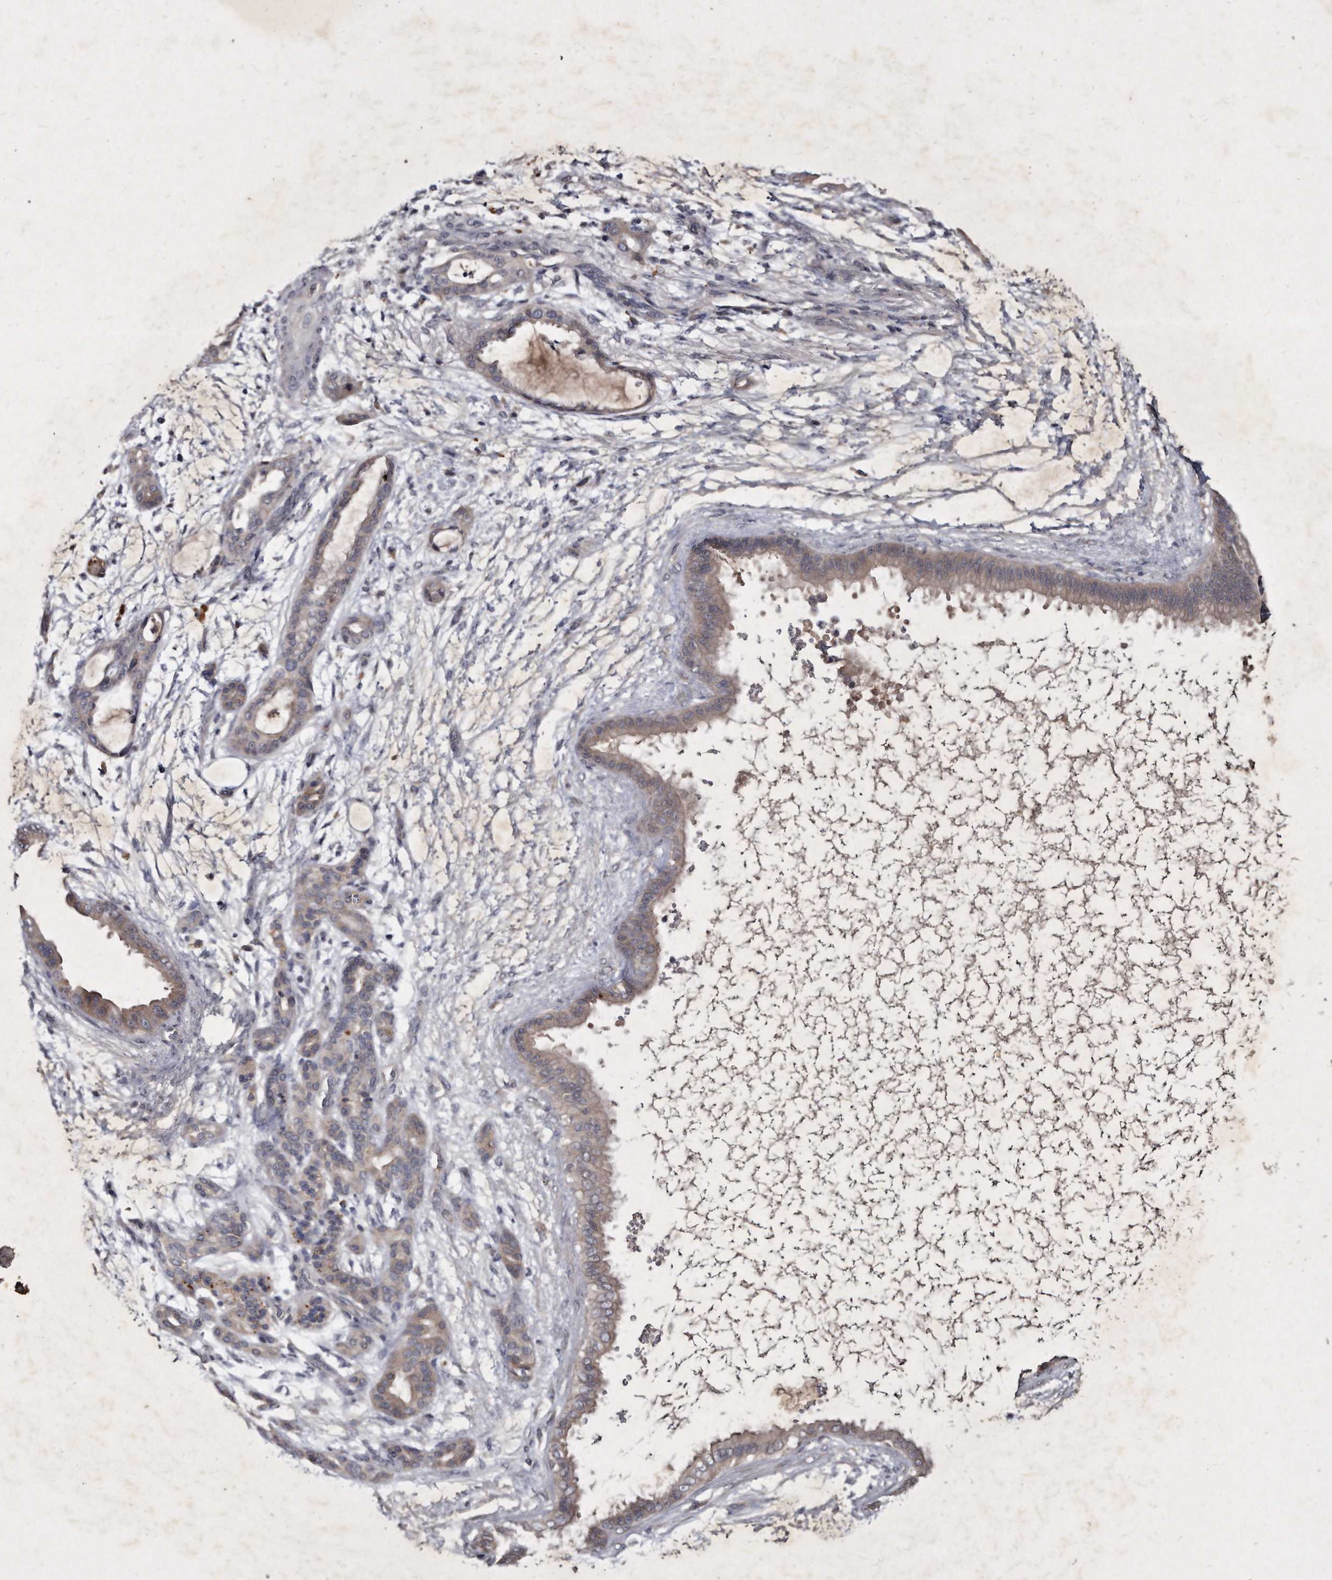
{"staining": {"intensity": "weak", "quantity": "25%-75%", "location": "cytoplasmic/membranous"}, "tissue": "pancreatic cancer", "cell_type": "Tumor cells", "image_type": "cancer", "snomed": [{"axis": "morphology", "description": "Adenocarcinoma, NOS"}, {"axis": "topography", "description": "Pancreas"}], "caption": "Protein analysis of pancreatic cancer tissue displays weak cytoplasmic/membranous positivity in about 25%-75% of tumor cells.", "gene": "KLHDC3", "patient": {"sex": "male", "age": 59}}